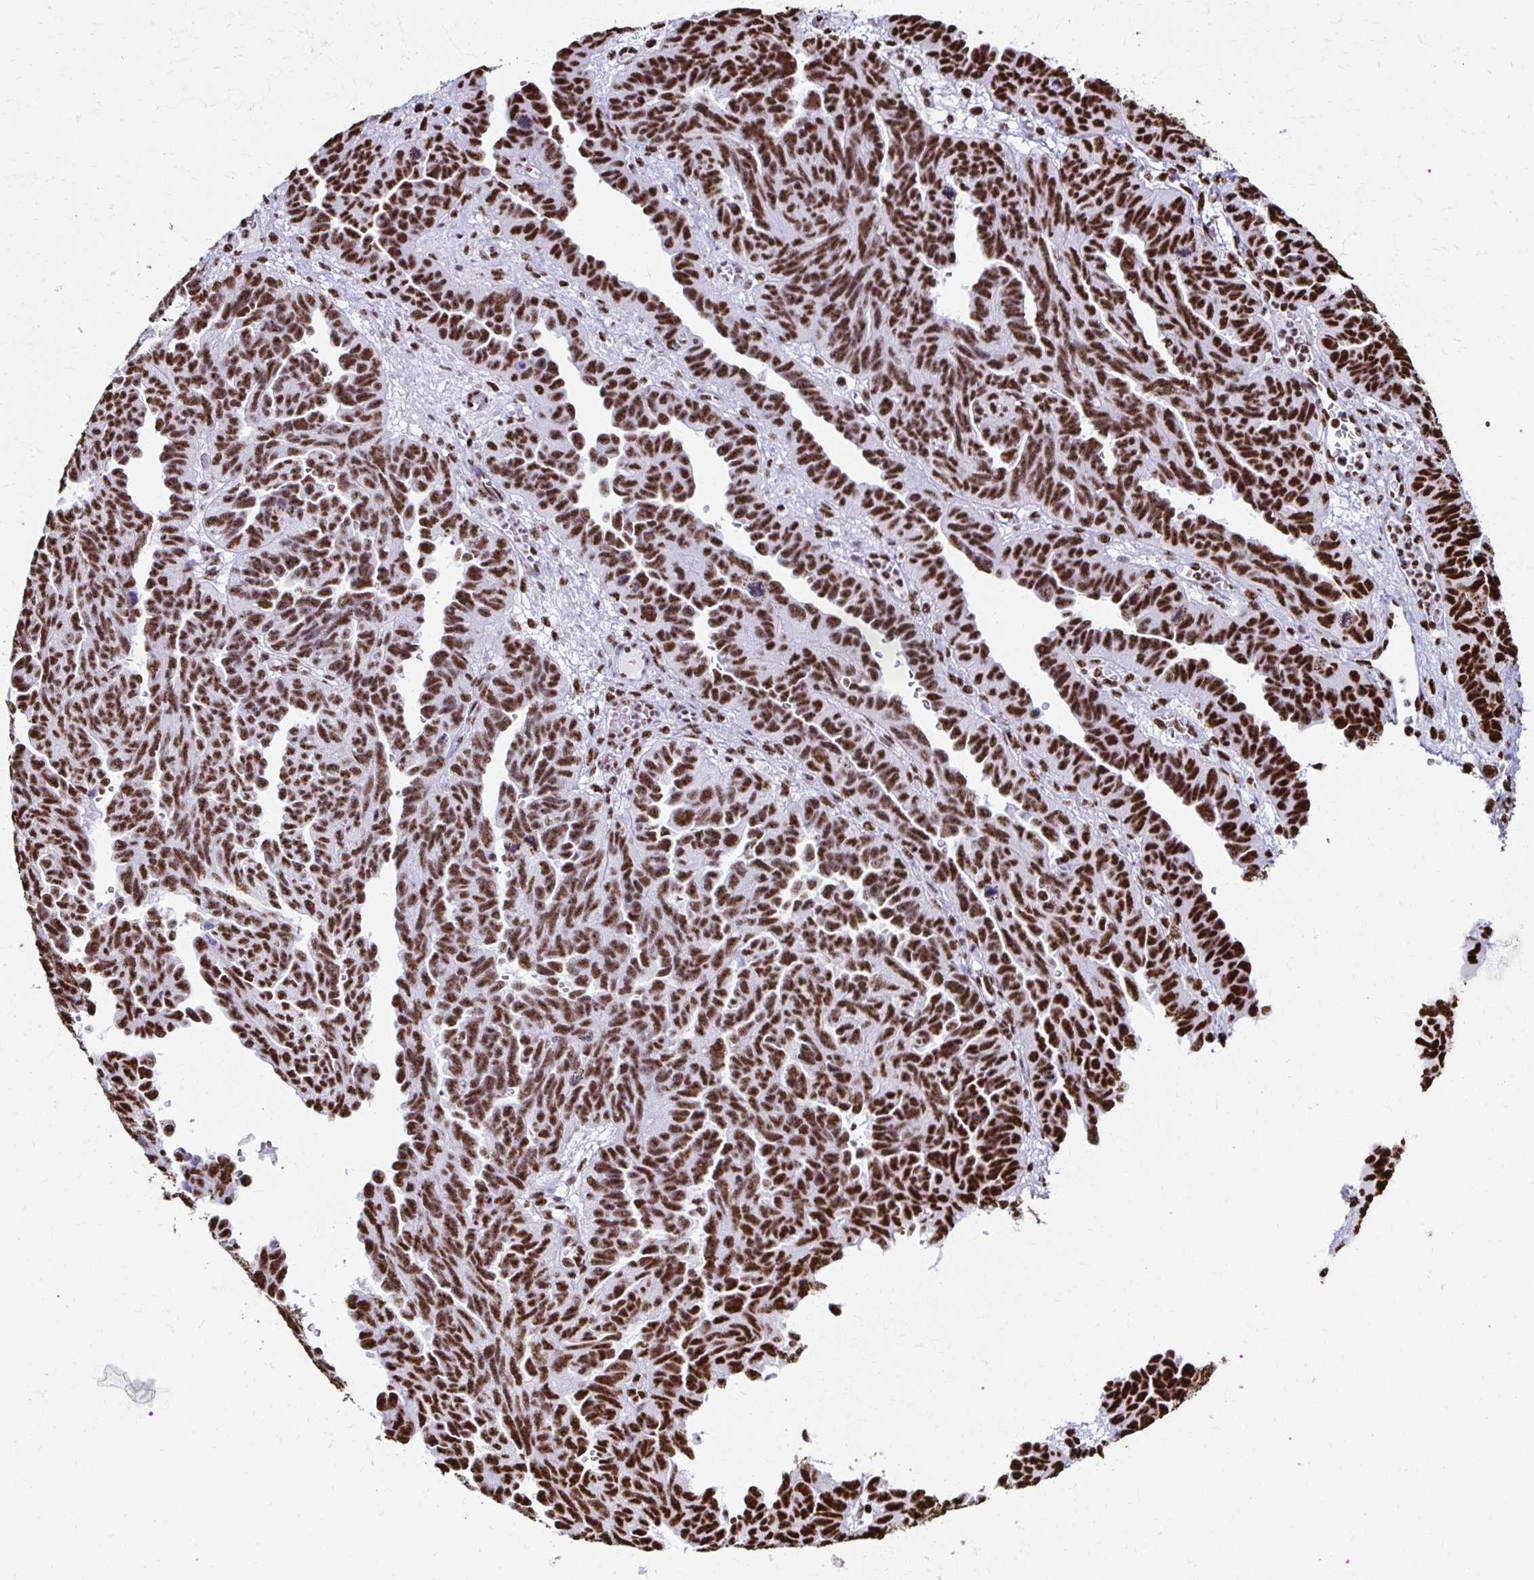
{"staining": {"intensity": "strong", "quantity": ">75%", "location": "nuclear"}, "tissue": "ovarian cancer", "cell_type": "Tumor cells", "image_type": "cancer", "snomed": [{"axis": "morphology", "description": "Cystadenocarcinoma, serous, NOS"}, {"axis": "topography", "description": "Ovary"}], "caption": "Serous cystadenocarcinoma (ovarian) tissue reveals strong nuclear staining in approximately >75% of tumor cells, visualized by immunohistochemistry.", "gene": "NONO", "patient": {"sex": "female", "age": 64}}